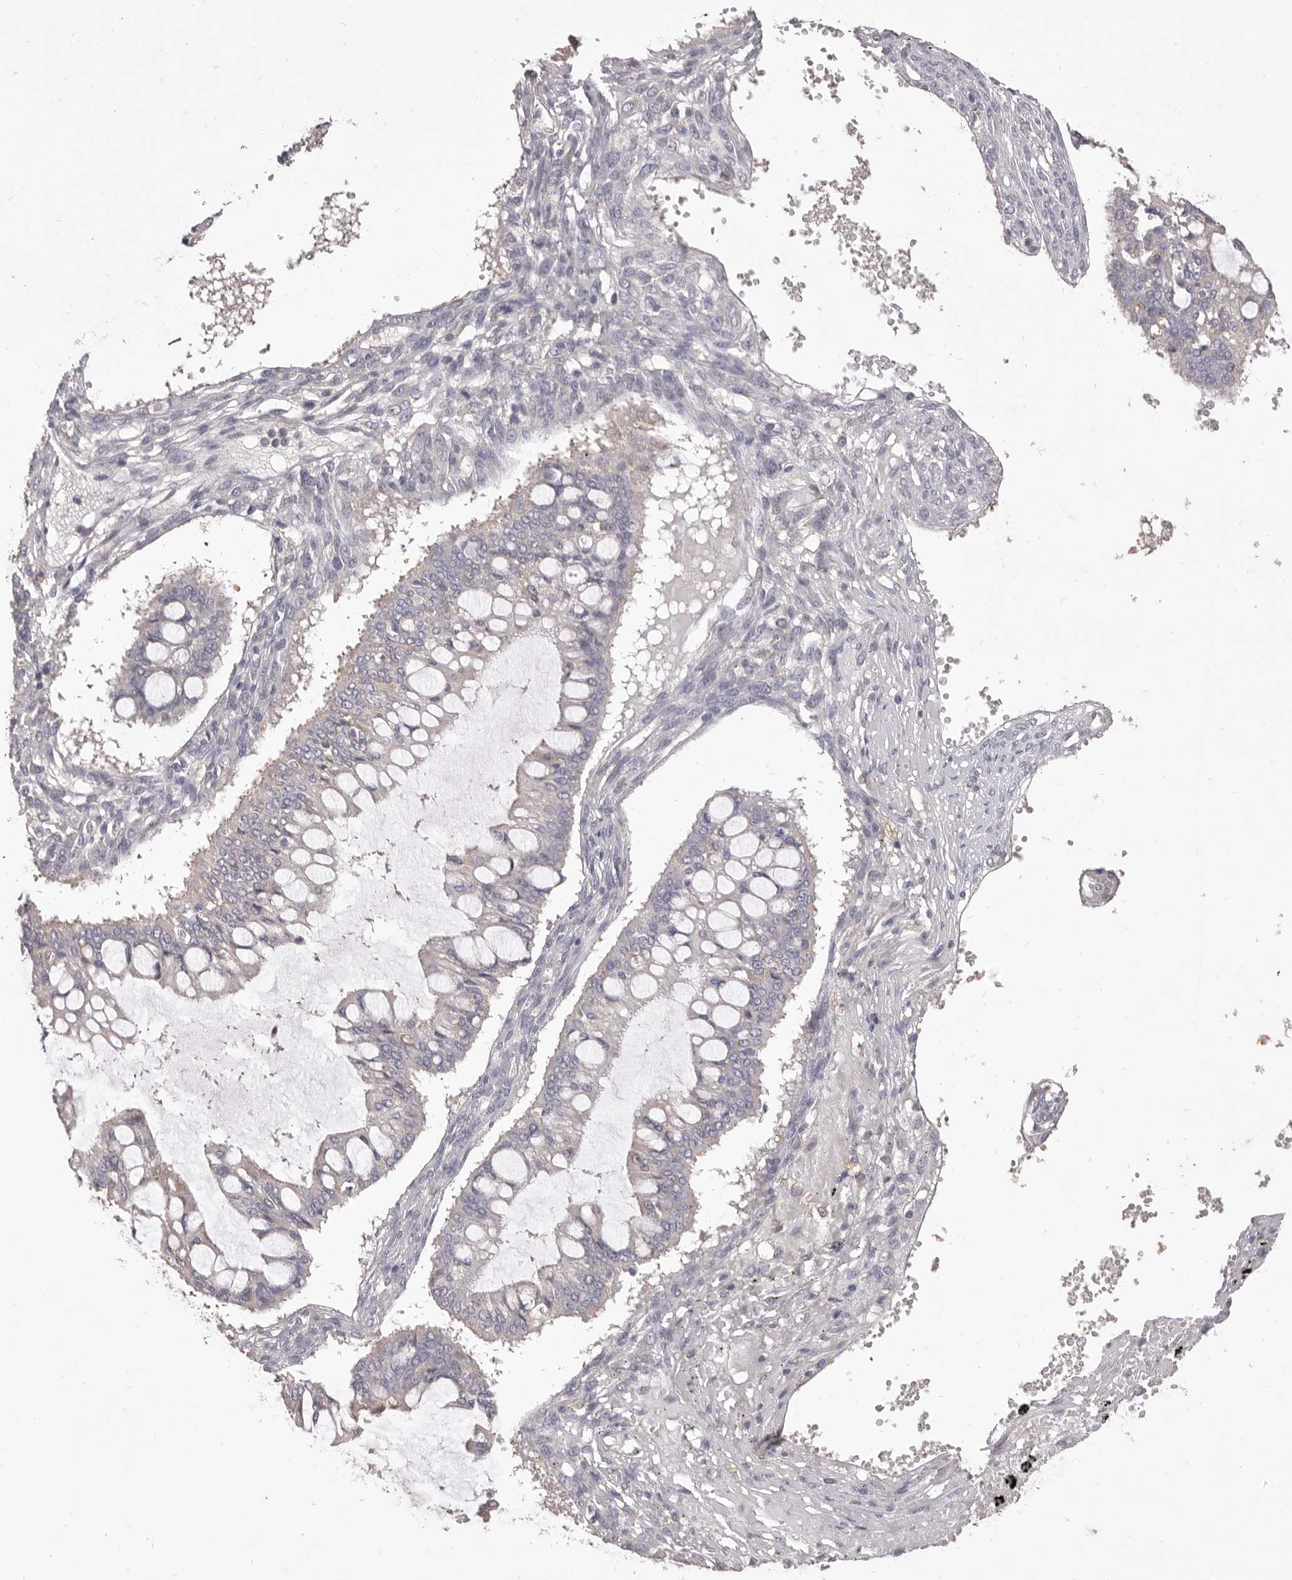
{"staining": {"intensity": "negative", "quantity": "none", "location": "none"}, "tissue": "ovarian cancer", "cell_type": "Tumor cells", "image_type": "cancer", "snomed": [{"axis": "morphology", "description": "Cystadenocarcinoma, mucinous, NOS"}, {"axis": "topography", "description": "Ovary"}], "caption": "High magnification brightfield microscopy of ovarian mucinous cystadenocarcinoma stained with DAB (3,3'-diaminobenzidine) (brown) and counterstained with hematoxylin (blue): tumor cells show no significant positivity.", "gene": "HCAR2", "patient": {"sex": "female", "age": 73}}